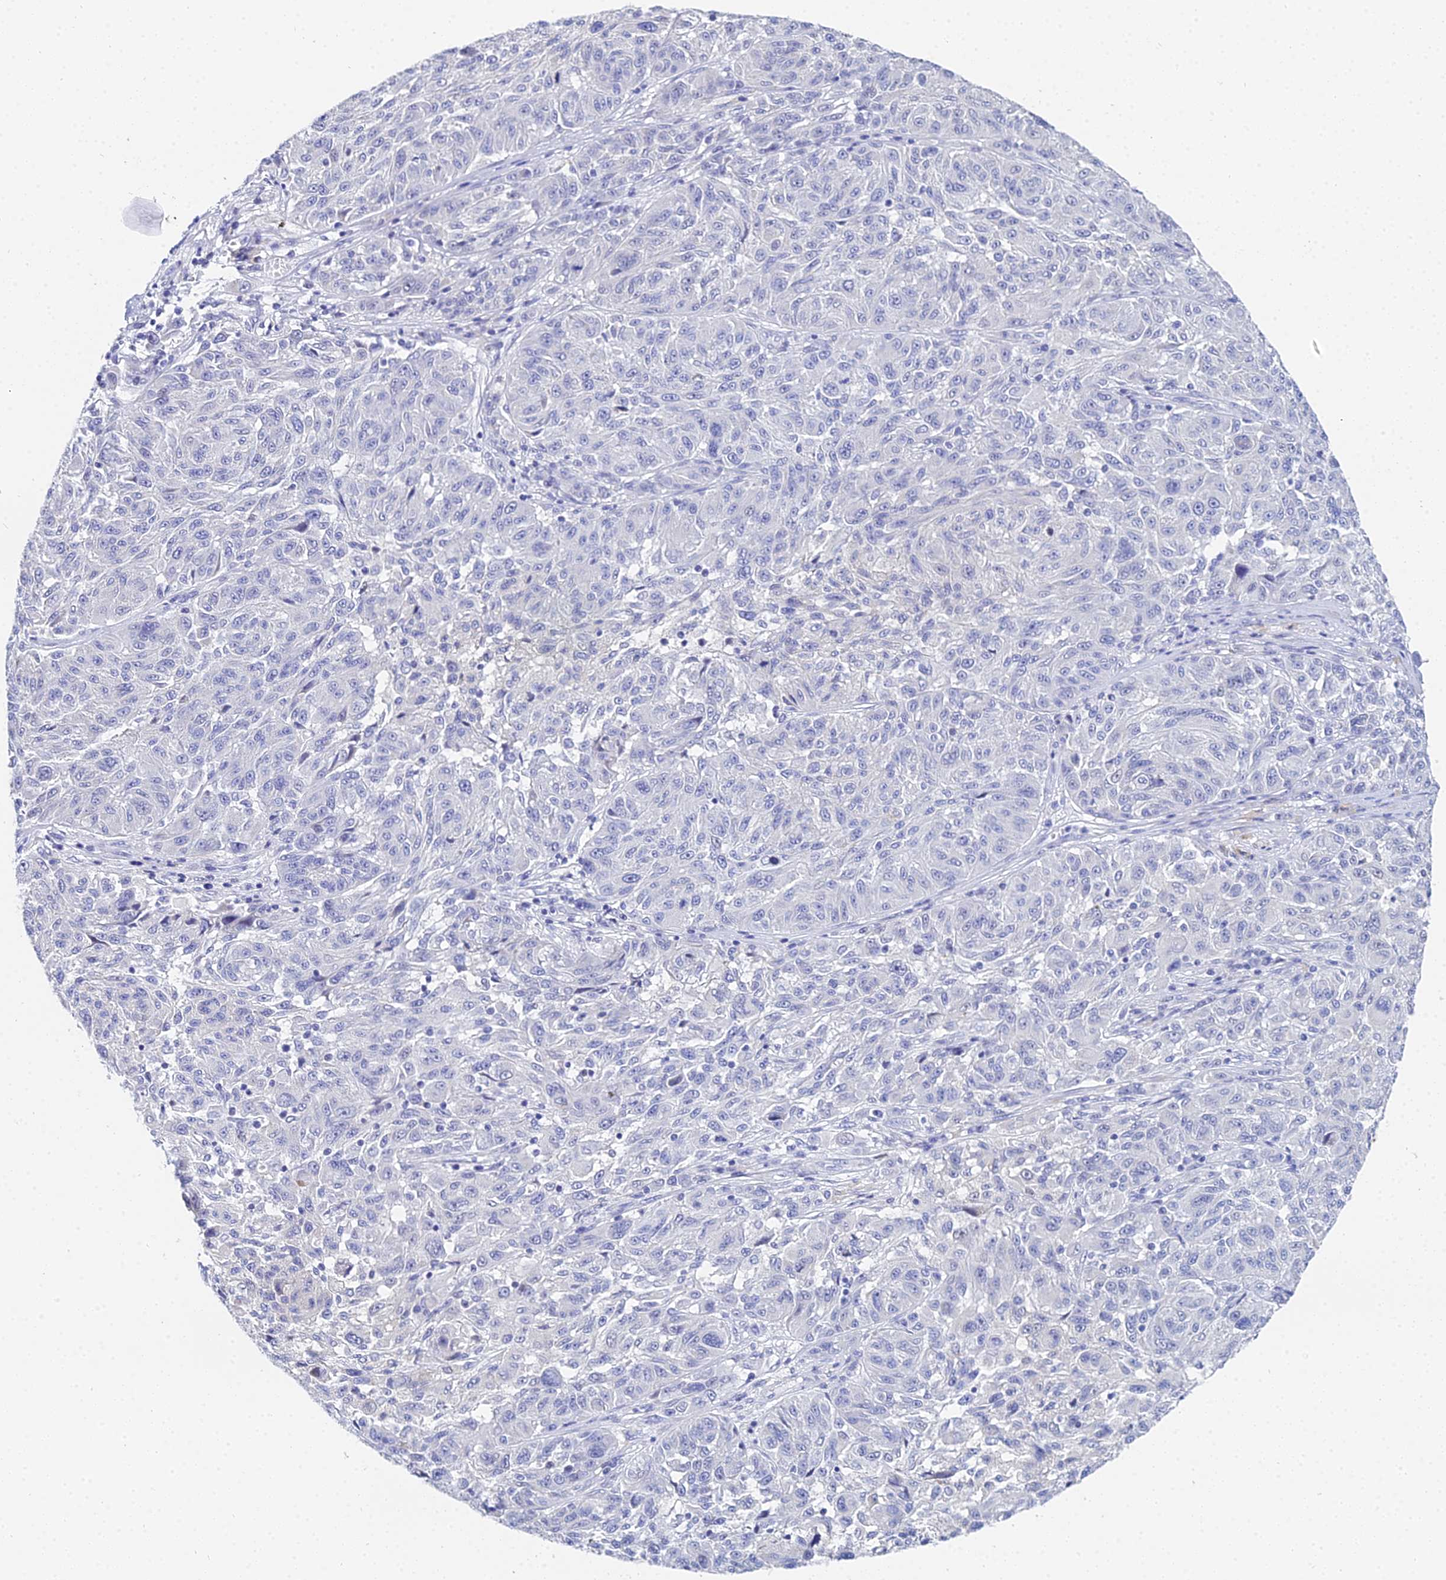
{"staining": {"intensity": "negative", "quantity": "none", "location": "none"}, "tissue": "melanoma", "cell_type": "Tumor cells", "image_type": "cancer", "snomed": [{"axis": "morphology", "description": "Malignant melanoma, NOS"}, {"axis": "topography", "description": "Skin"}], "caption": "High magnification brightfield microscopy of malignant melanoma stained with DAB (3,3'-diaminobenzidine) (brown) and counterstained with hematoxylin (blue): tumor cells show no significant expression.", "gene": "OCM", "patient": {"sex": "male", "age": 53}}